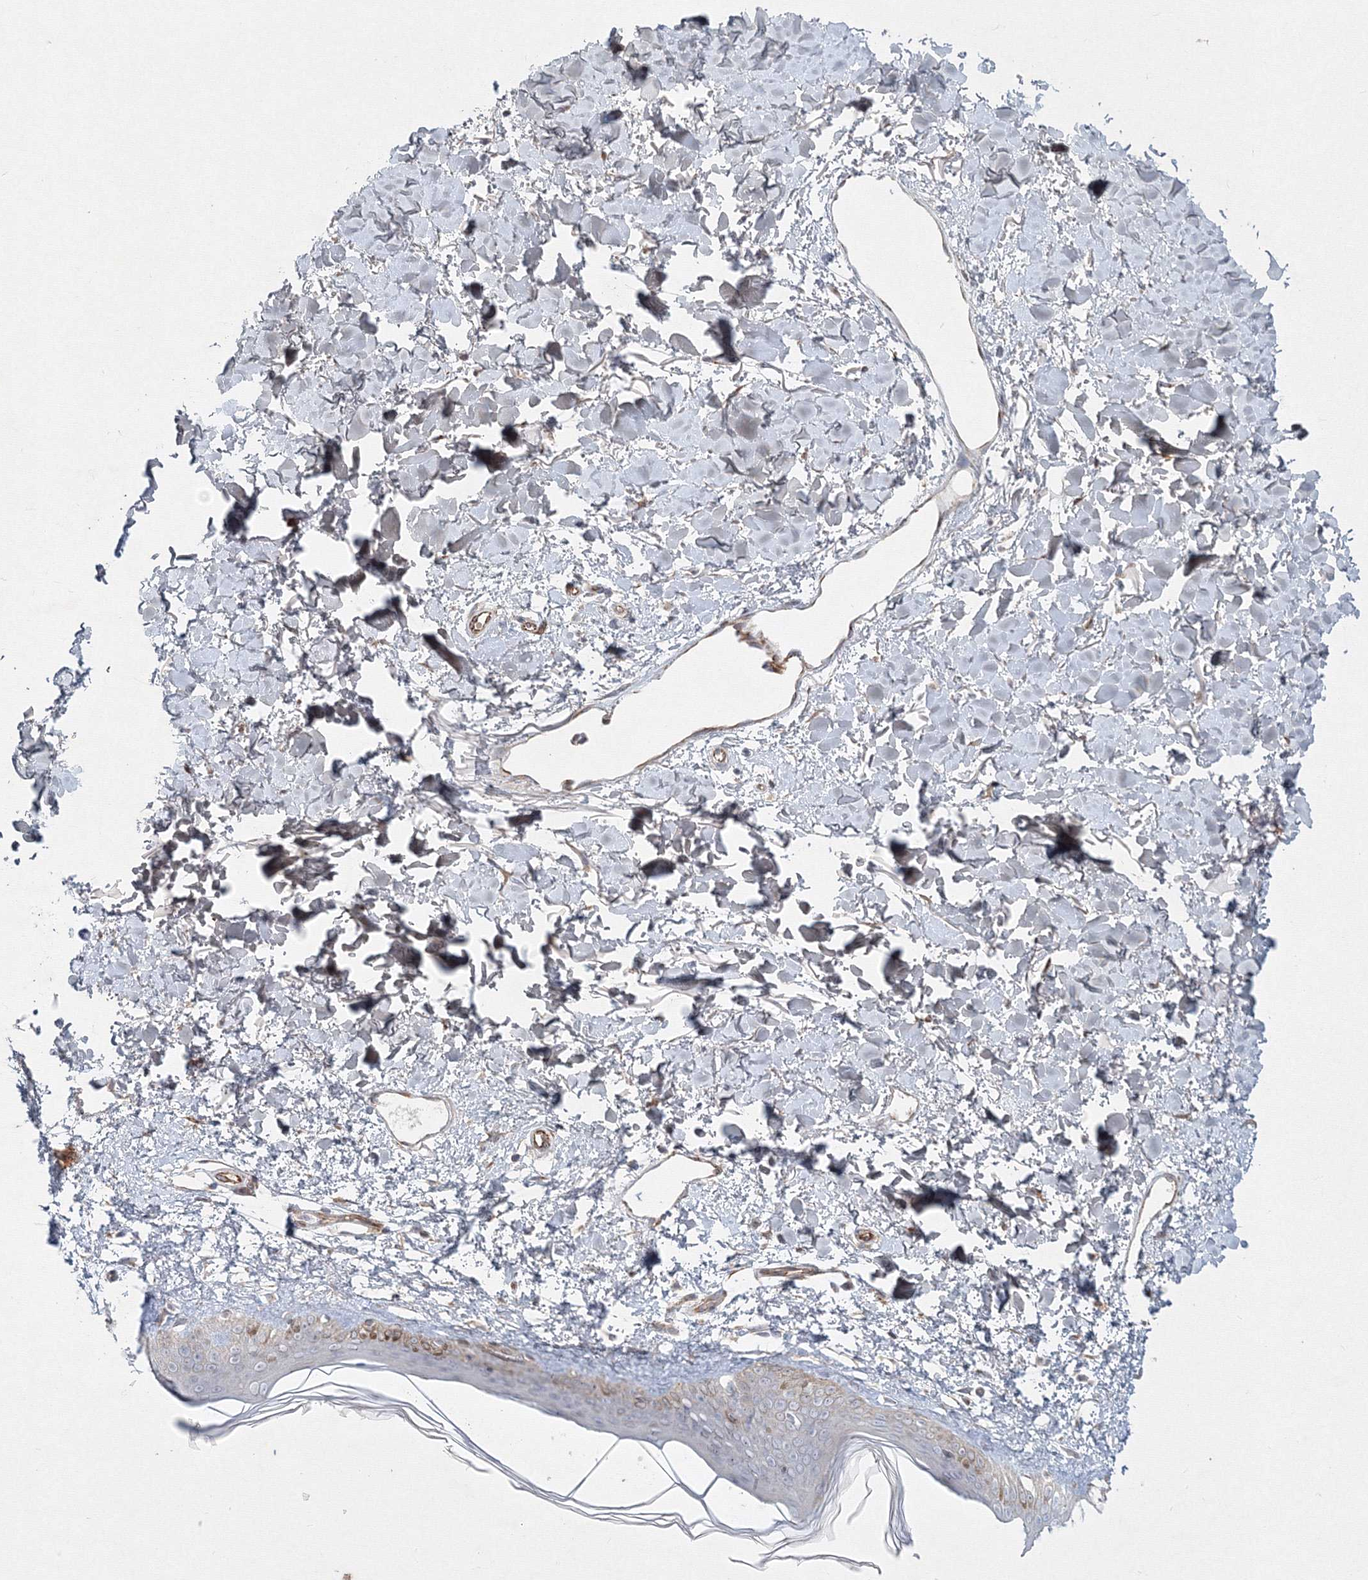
{"staining": {"intensity": "moderate", "quantity": ">75%", "location": "cytoplasmic/membranous"}, "tissue": "skin", "cell_type": "Fibroblasts", "image_type": "normal", "snomed": [{"axis": "morphology", "description": "Normal tissue, NOS"}, {"axis": "topography", "description": "Skin"}], "caption": "This histopathology image reveals immunohistochemistry (IHC) staining of benign skin, with medium moderate cytoplasmic/membranous expression in approximately >75% of fibroblasts.", "gene": "WDR49", "patient": {"sex": "female", "age": 58}}